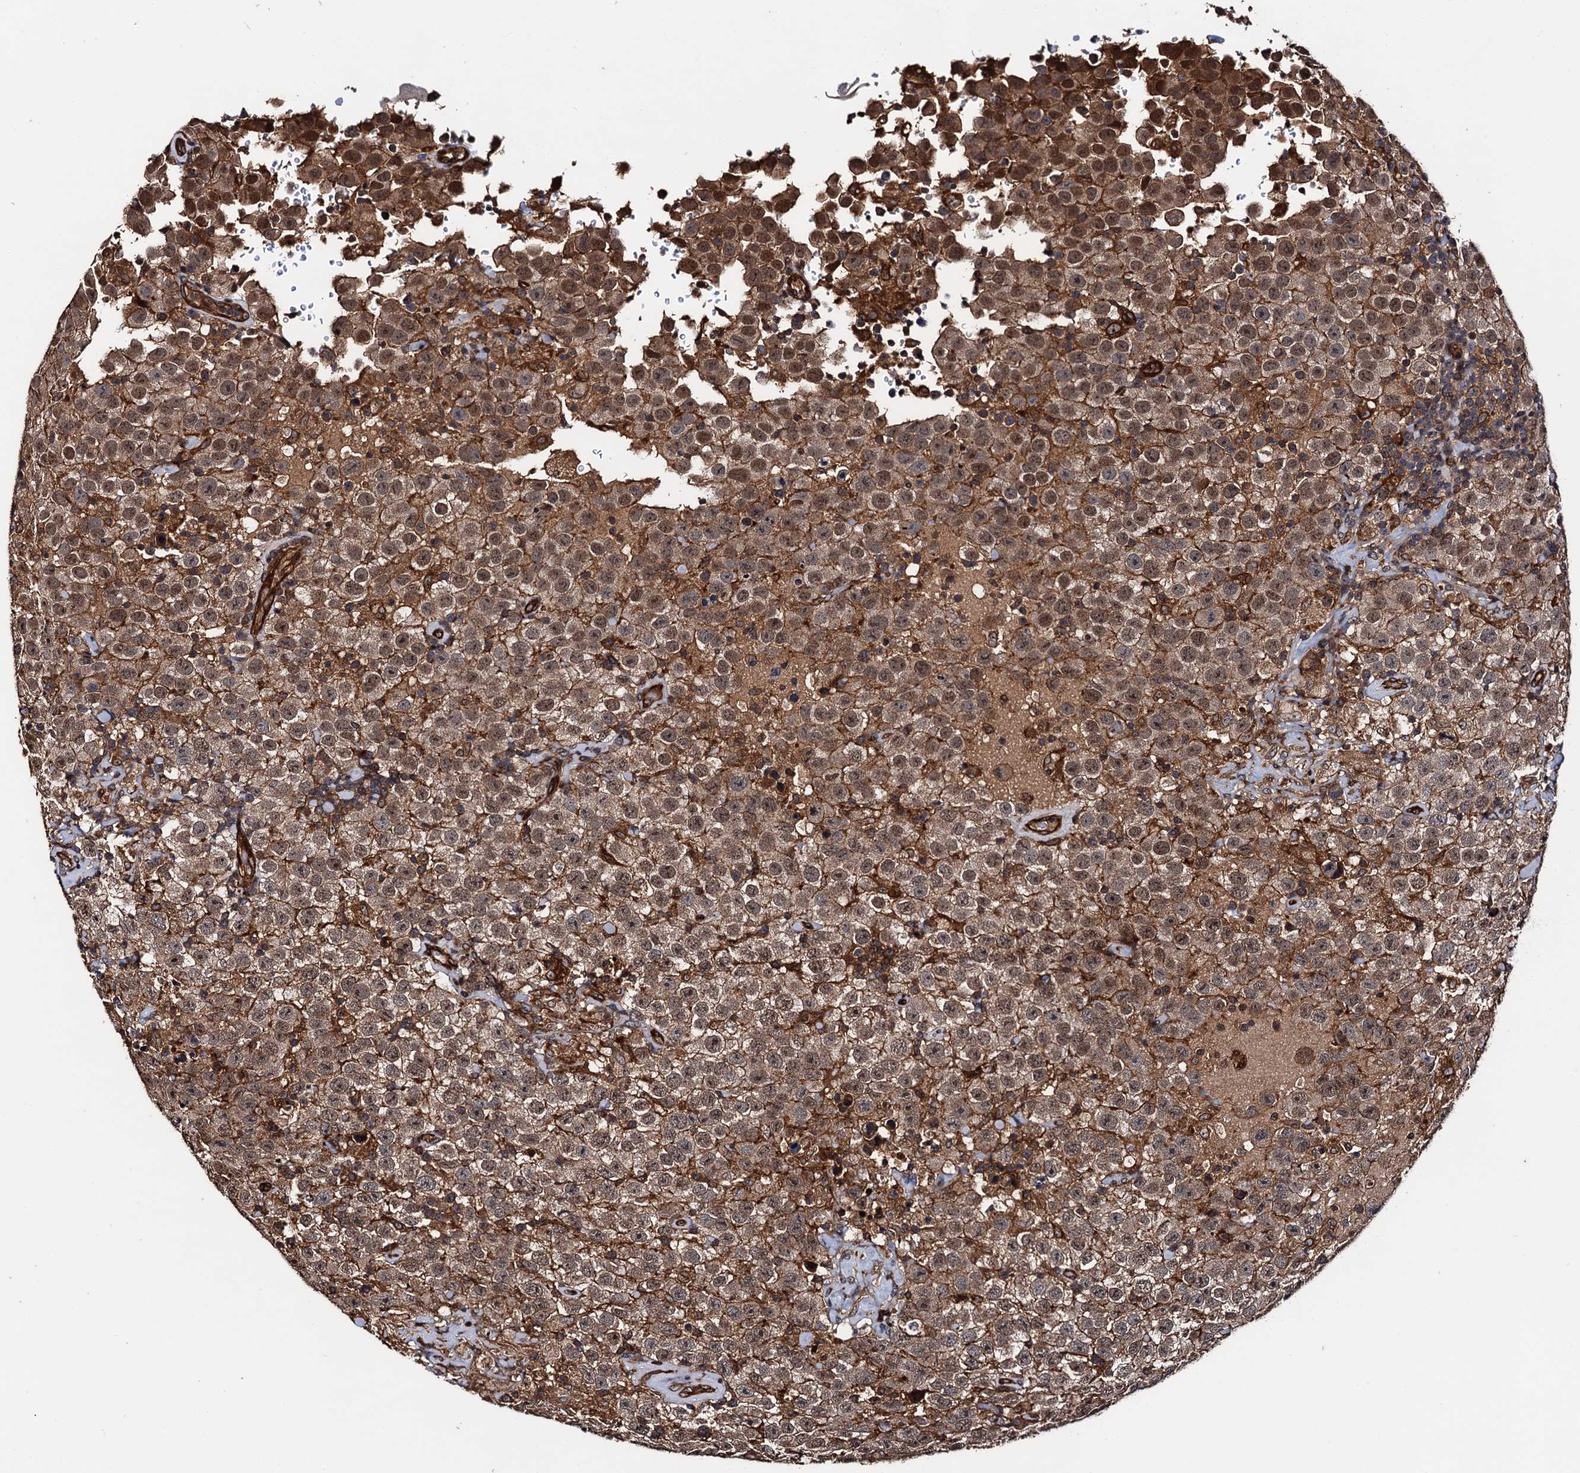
{"staining": {"intensity": "moderate", "quantity": ">75%", "location": "cytoplasmic/membranous,nuclear"}, "tissue": "testis cancer", "cell_type": "Tumor cells", "image_type": "cancer", "snomed": [{"axis": "morphology", "description": "Seminoma, NOS"}, {"axis": "topography", "description": "Testis"}], "caption": "The histopathology image reveals staining of testis cancer, revealing moderate cytoplasmic/membranous and nuclear protein staining (brown color) within tumor cells.", "gene": "BORA", "patient": {"sex": "male", "age": 41}}